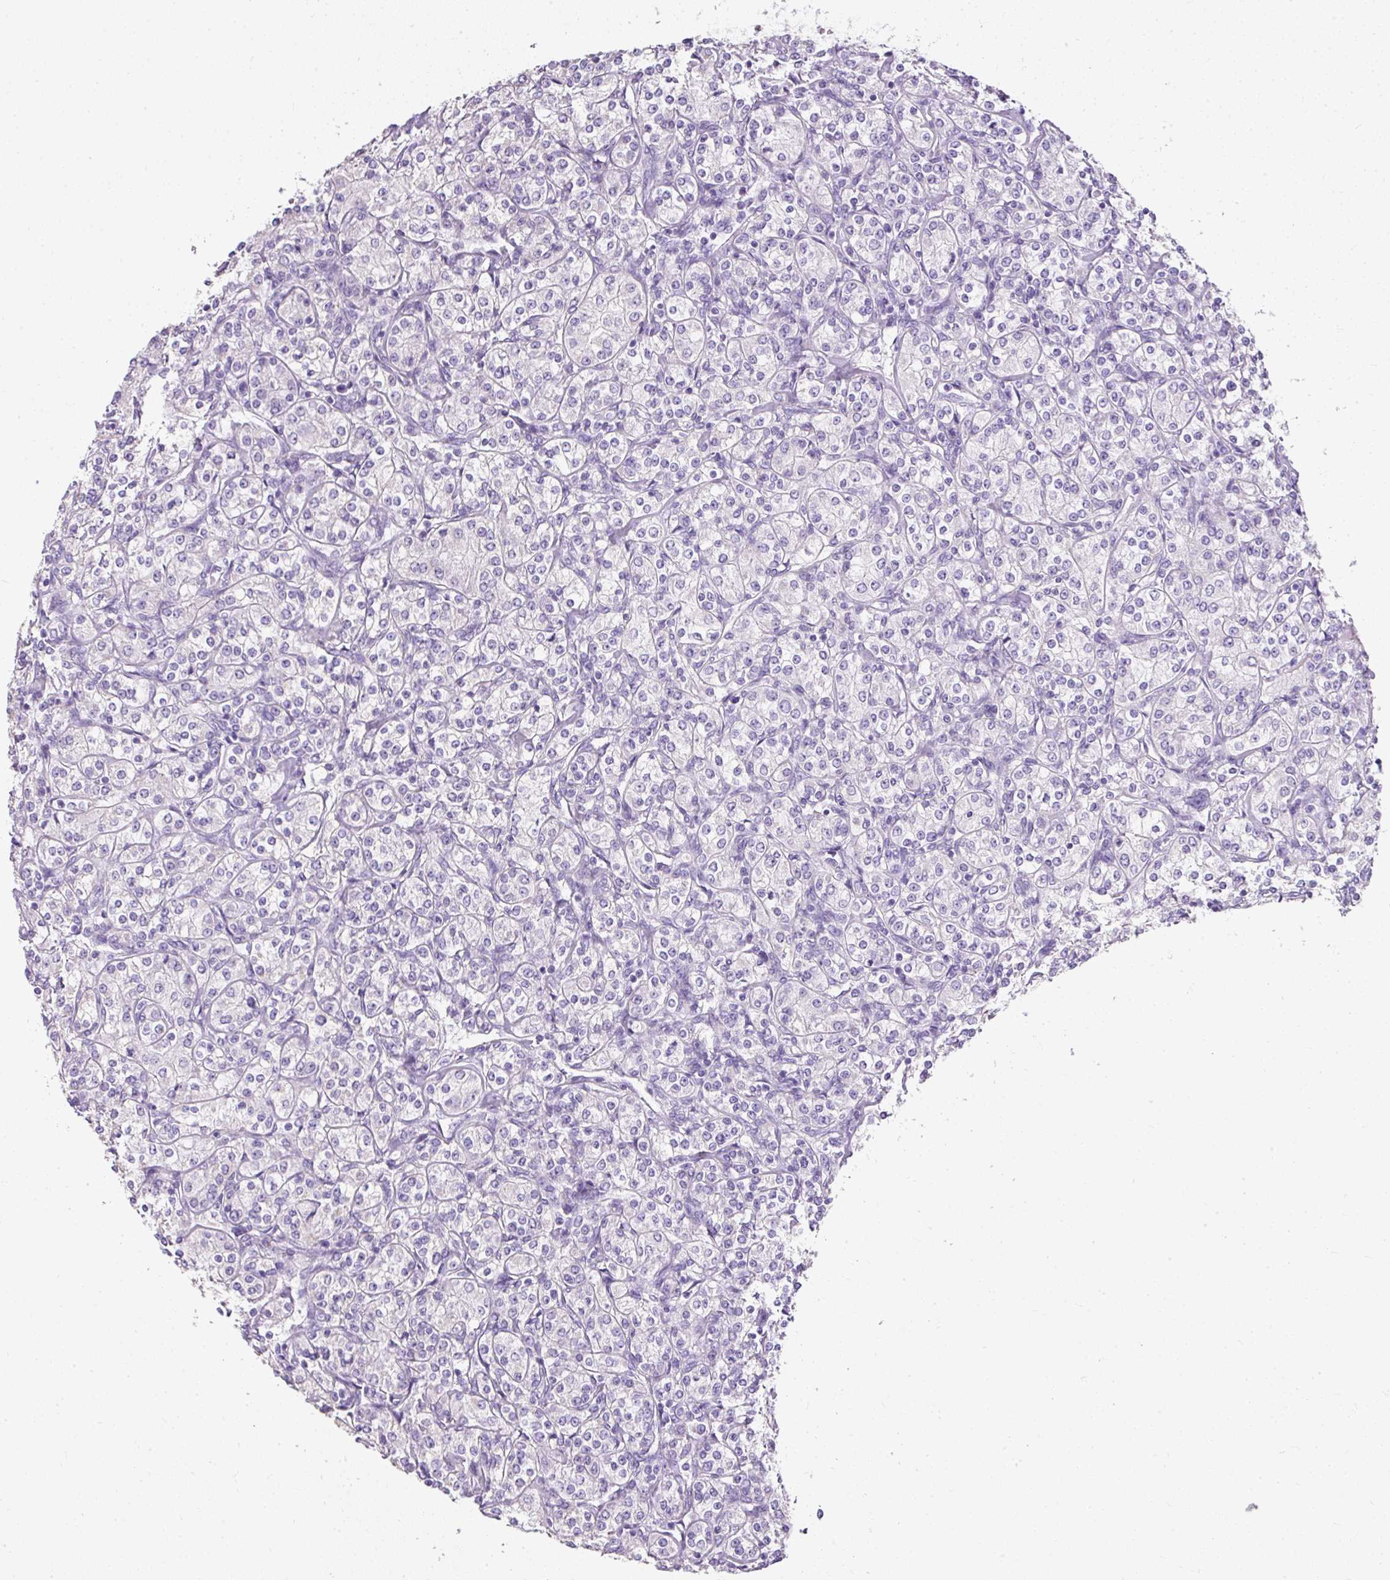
{"staining": {"intensity": "negative", "quantity": "none", "location": "none"}, "tissue": "renal cancer", "cell_type": "Tumor cells", "image_type": "cancer", "snomed": [{"axis": "morphology", "description": "Adenocarcinoma, NOS"}, {"axis": "topography", "description": "Kidney"}], "caption": "The micrograph reveals no staining of tumor cells in renal cancer.", "gene": "C2CD4C", "patient": {"sex": "male", "age": 77}}